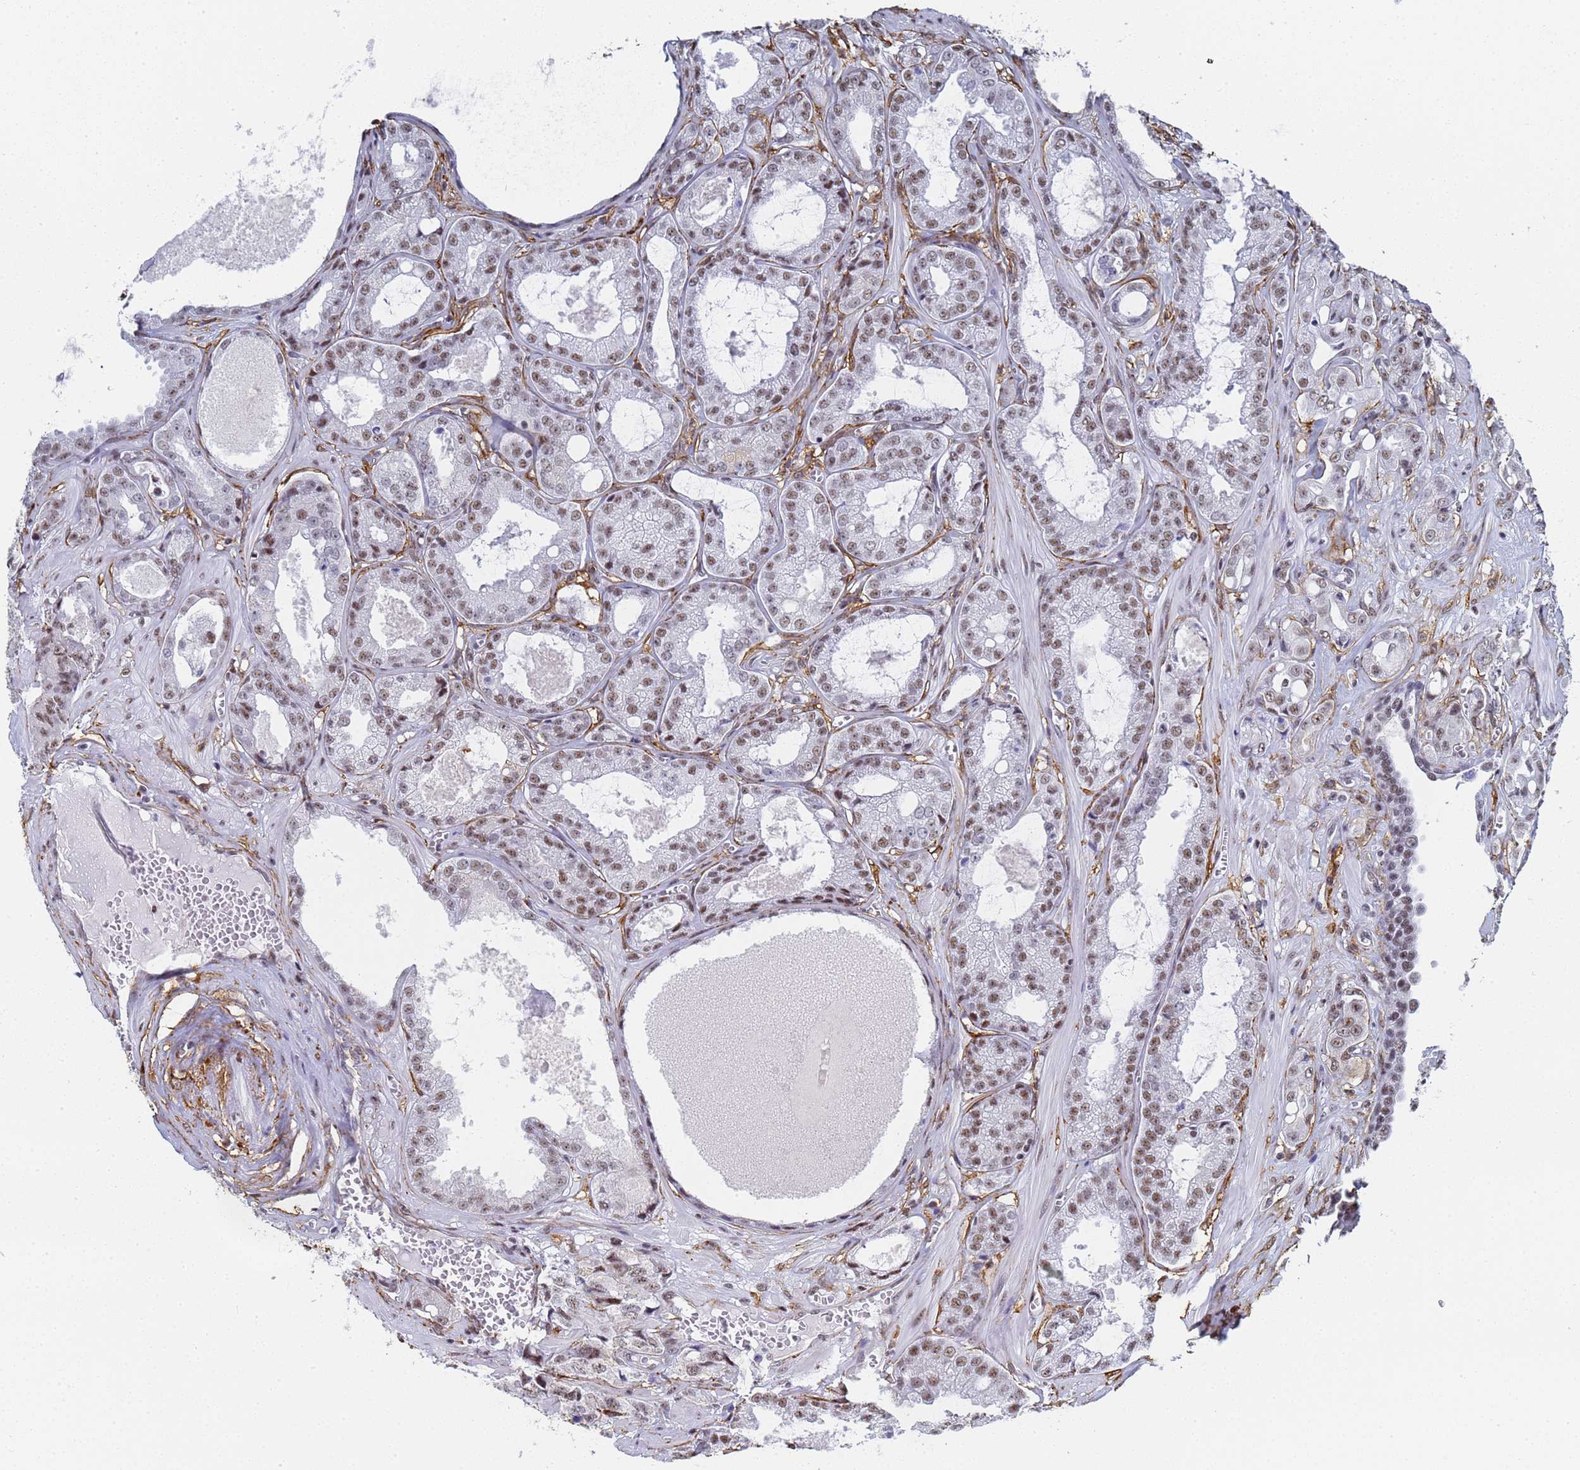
{"staining": {"intensity": "moderate", "quantity": "25%-75%", "location": "nuclear"}, "tissue": "prostate cancer", "cell_type": "Tumor cells", "image_type": "cancer", "snomed": [{"axis": "morphology", "description": "Adenocarcinoma, High grade"}, {"axis": "topography", "description": "Prostate"}], "caption": "DAB (3,3'-diaminobenzidine) immunohistochemical staining of human high-grade adenocarcinoma (prostate) exhibits moderate nuclear protein staining in about 25%-75% of tumor cells.", "gene": "PRRT4", "patient": {"sex": "male", "age": 74}}